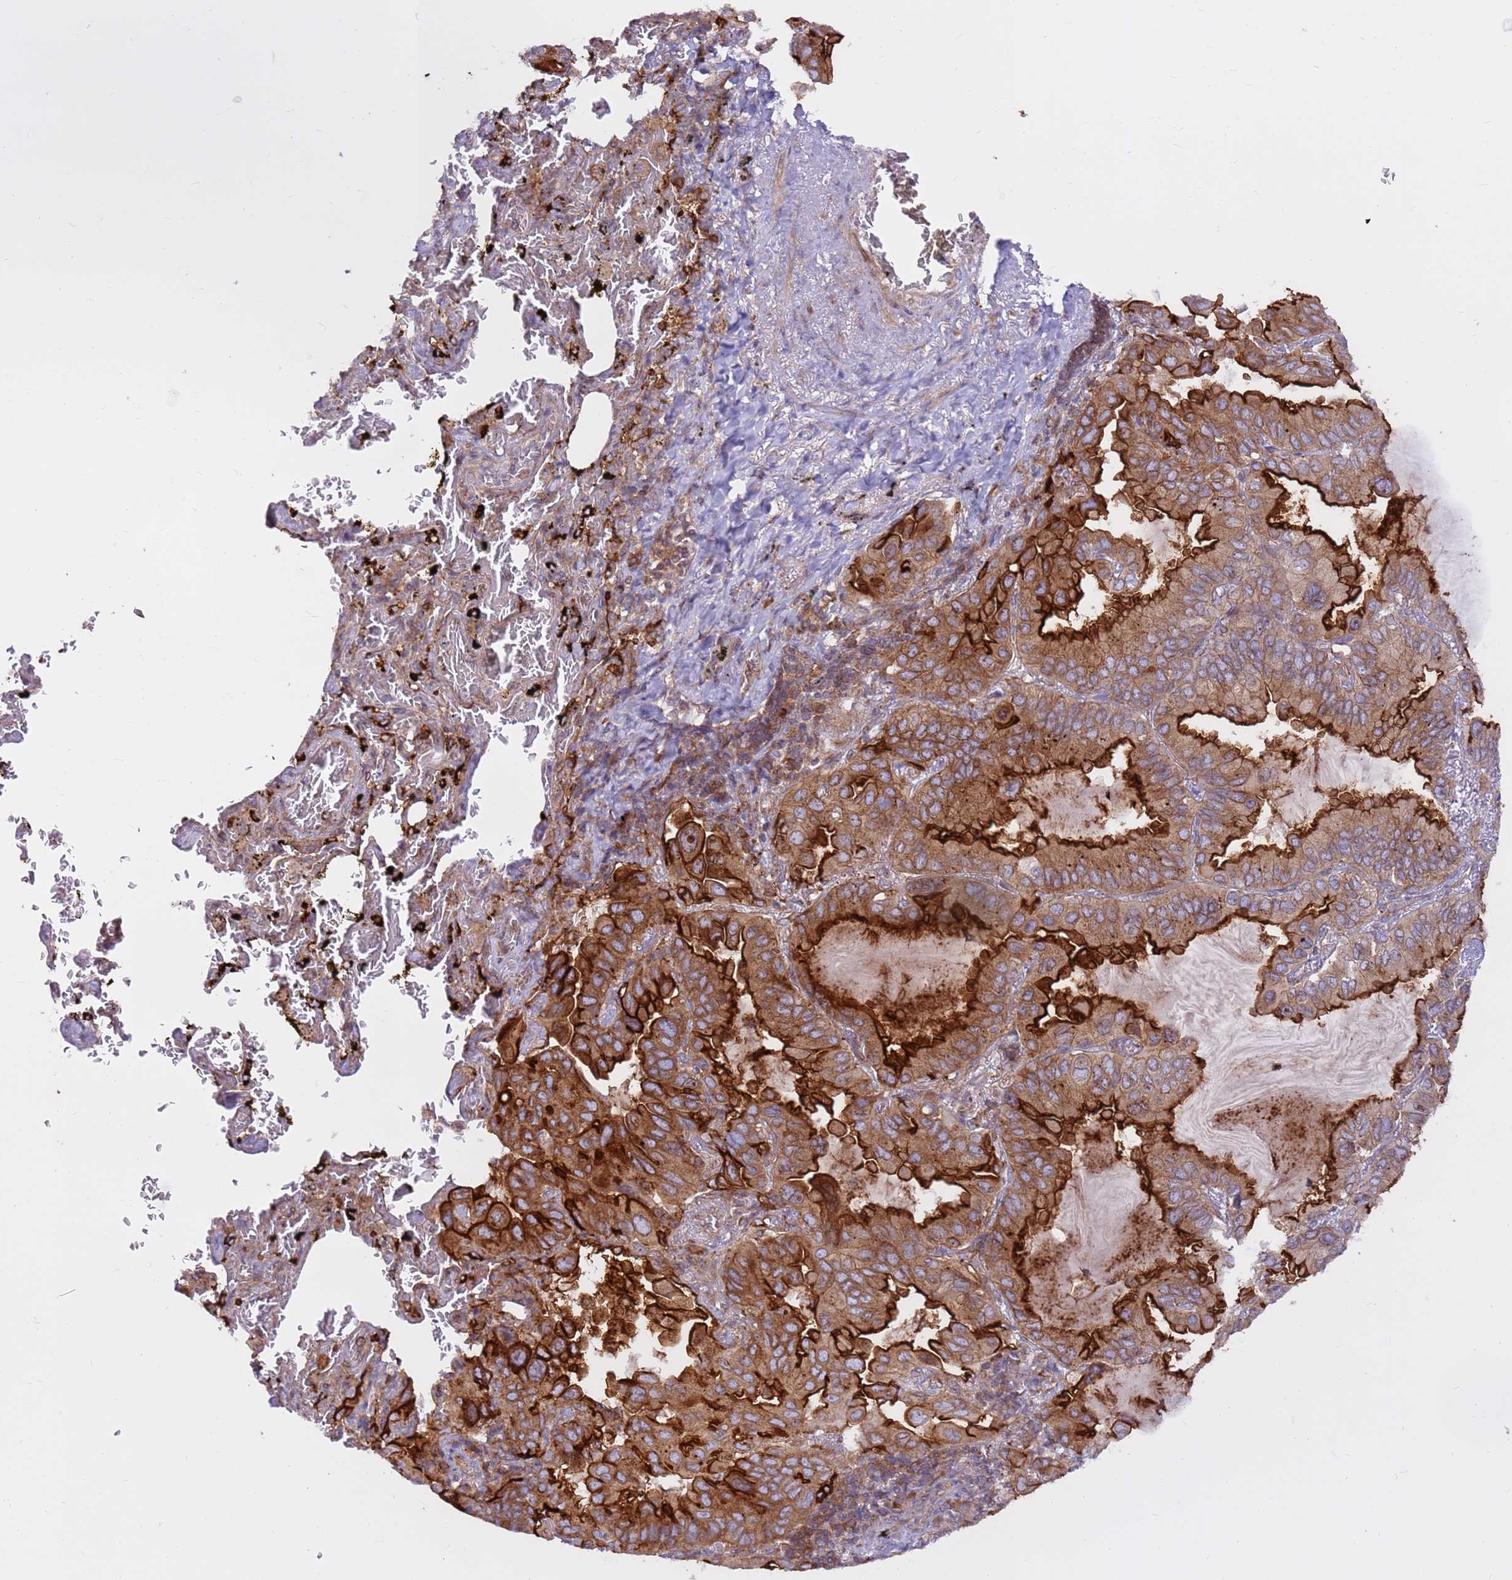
{"staining": {"intensity": "strong", "quantity": "25%-75%", "location": "cytoplasmic/membranous"}, "tissue": "lung cancer", "cell_type": "Tumor cells", "image_type": "cancer", "snomed": [{"axis": "morphology", "description": "Adenocarcinoma, NOS"}, {"axis": "topography", "description": "Lung"}], "caption": "This is an image of immunohistochemistry staining of lung adenocarcinoma, which shows strong positivity in the cytoplasmic/membranous of tumor cells.", "gene": "DDX19B", "patient": {"sex": "male", "age": 64}}